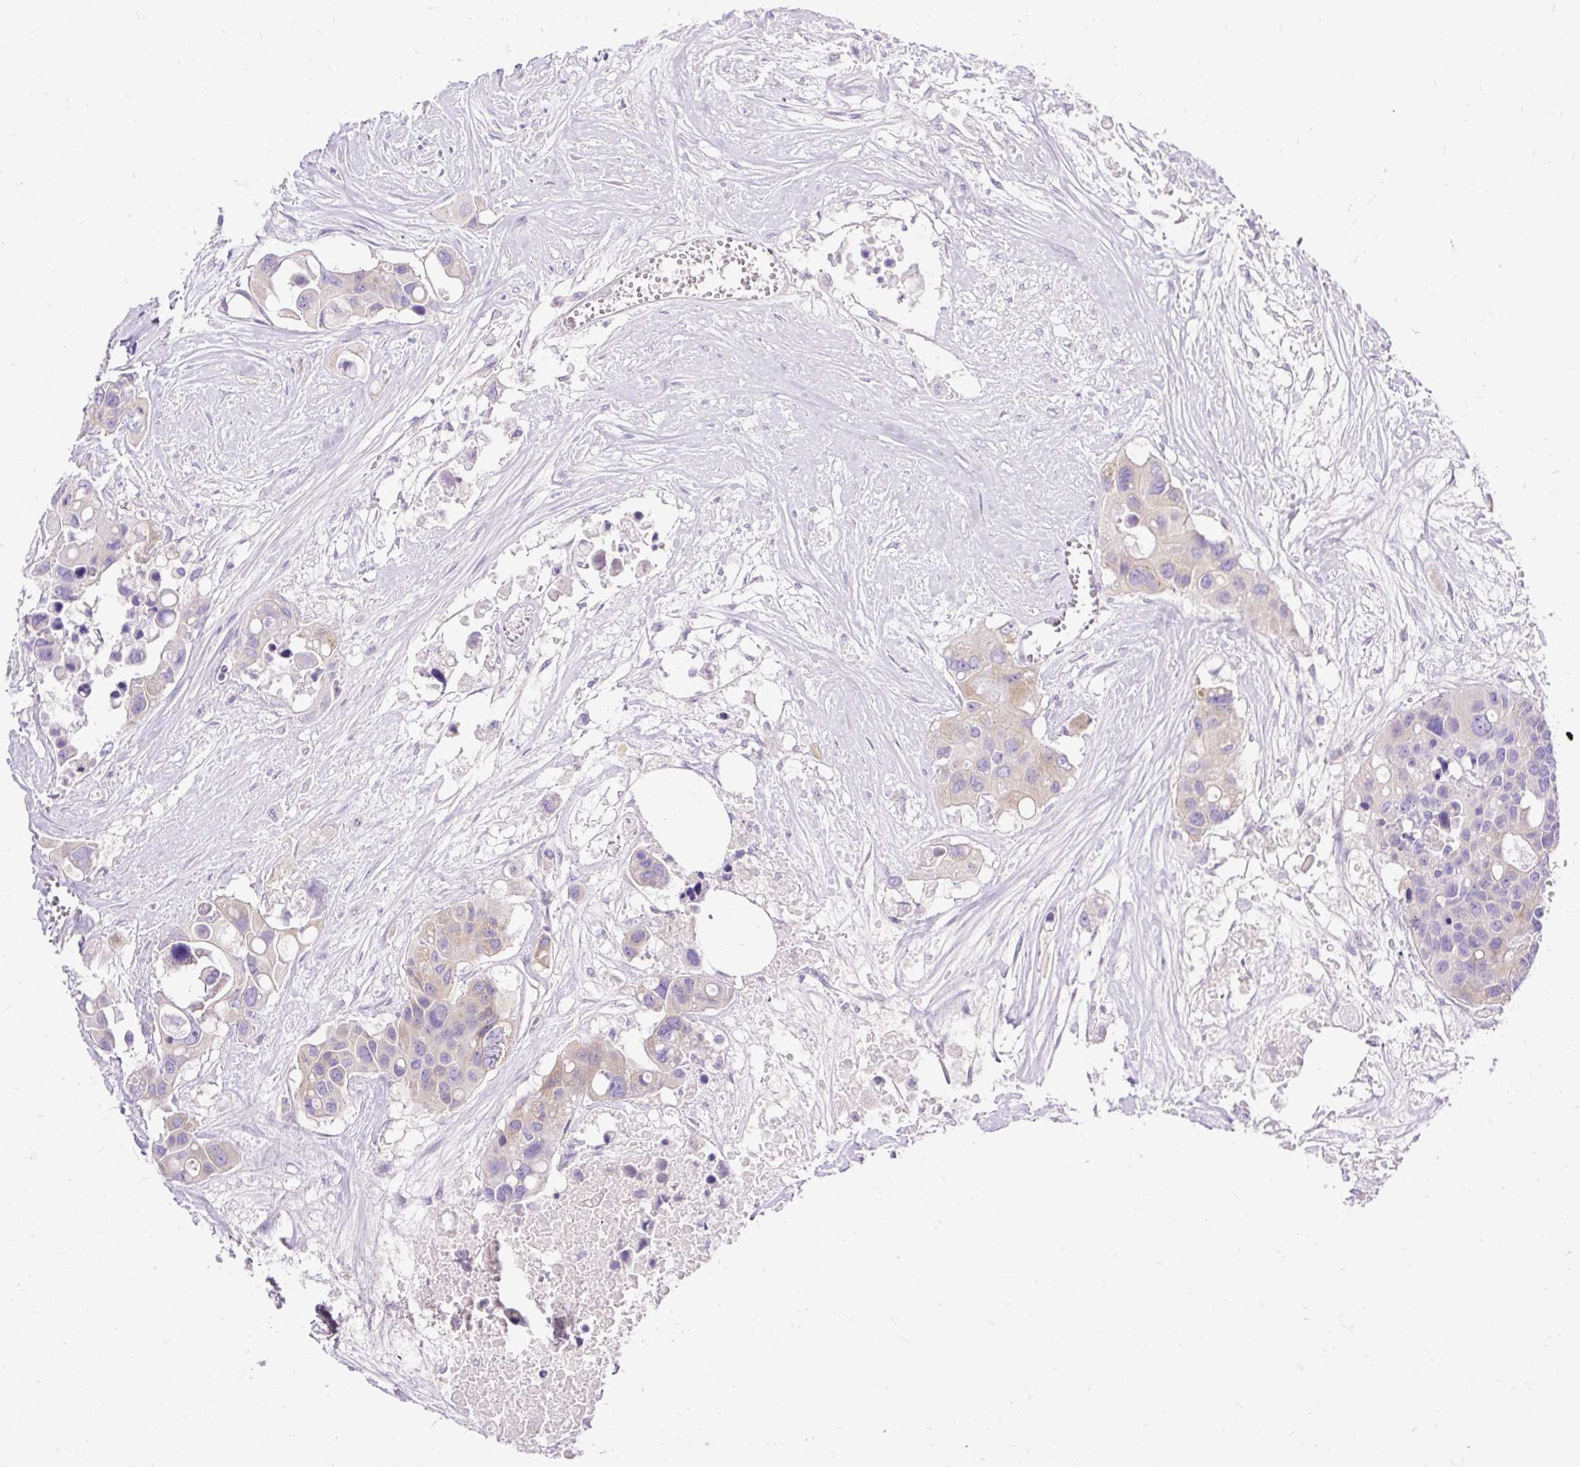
{"staining": {"intensity": "negative", "quantity": "none", "location": "none"}, "tissue": "colorectal cancer", "cell_type": "Tumor cells", "image_type": "cancer", "snomed": [{"axis": "morphology", "description": "Adenocarcinoma, NOS"}, {"axis": "topography", "description": "Colon"}], "caption": "An immunohistochemistry (IHC) histopathology image of colorectal cancer is shown. There is no staining in tumor cells of colorectal cancer. (Brightfield microscopy of DAB IHC at high magnification).", "gene": "AMFR", "patient": {"sex": "male", "age": 77}}